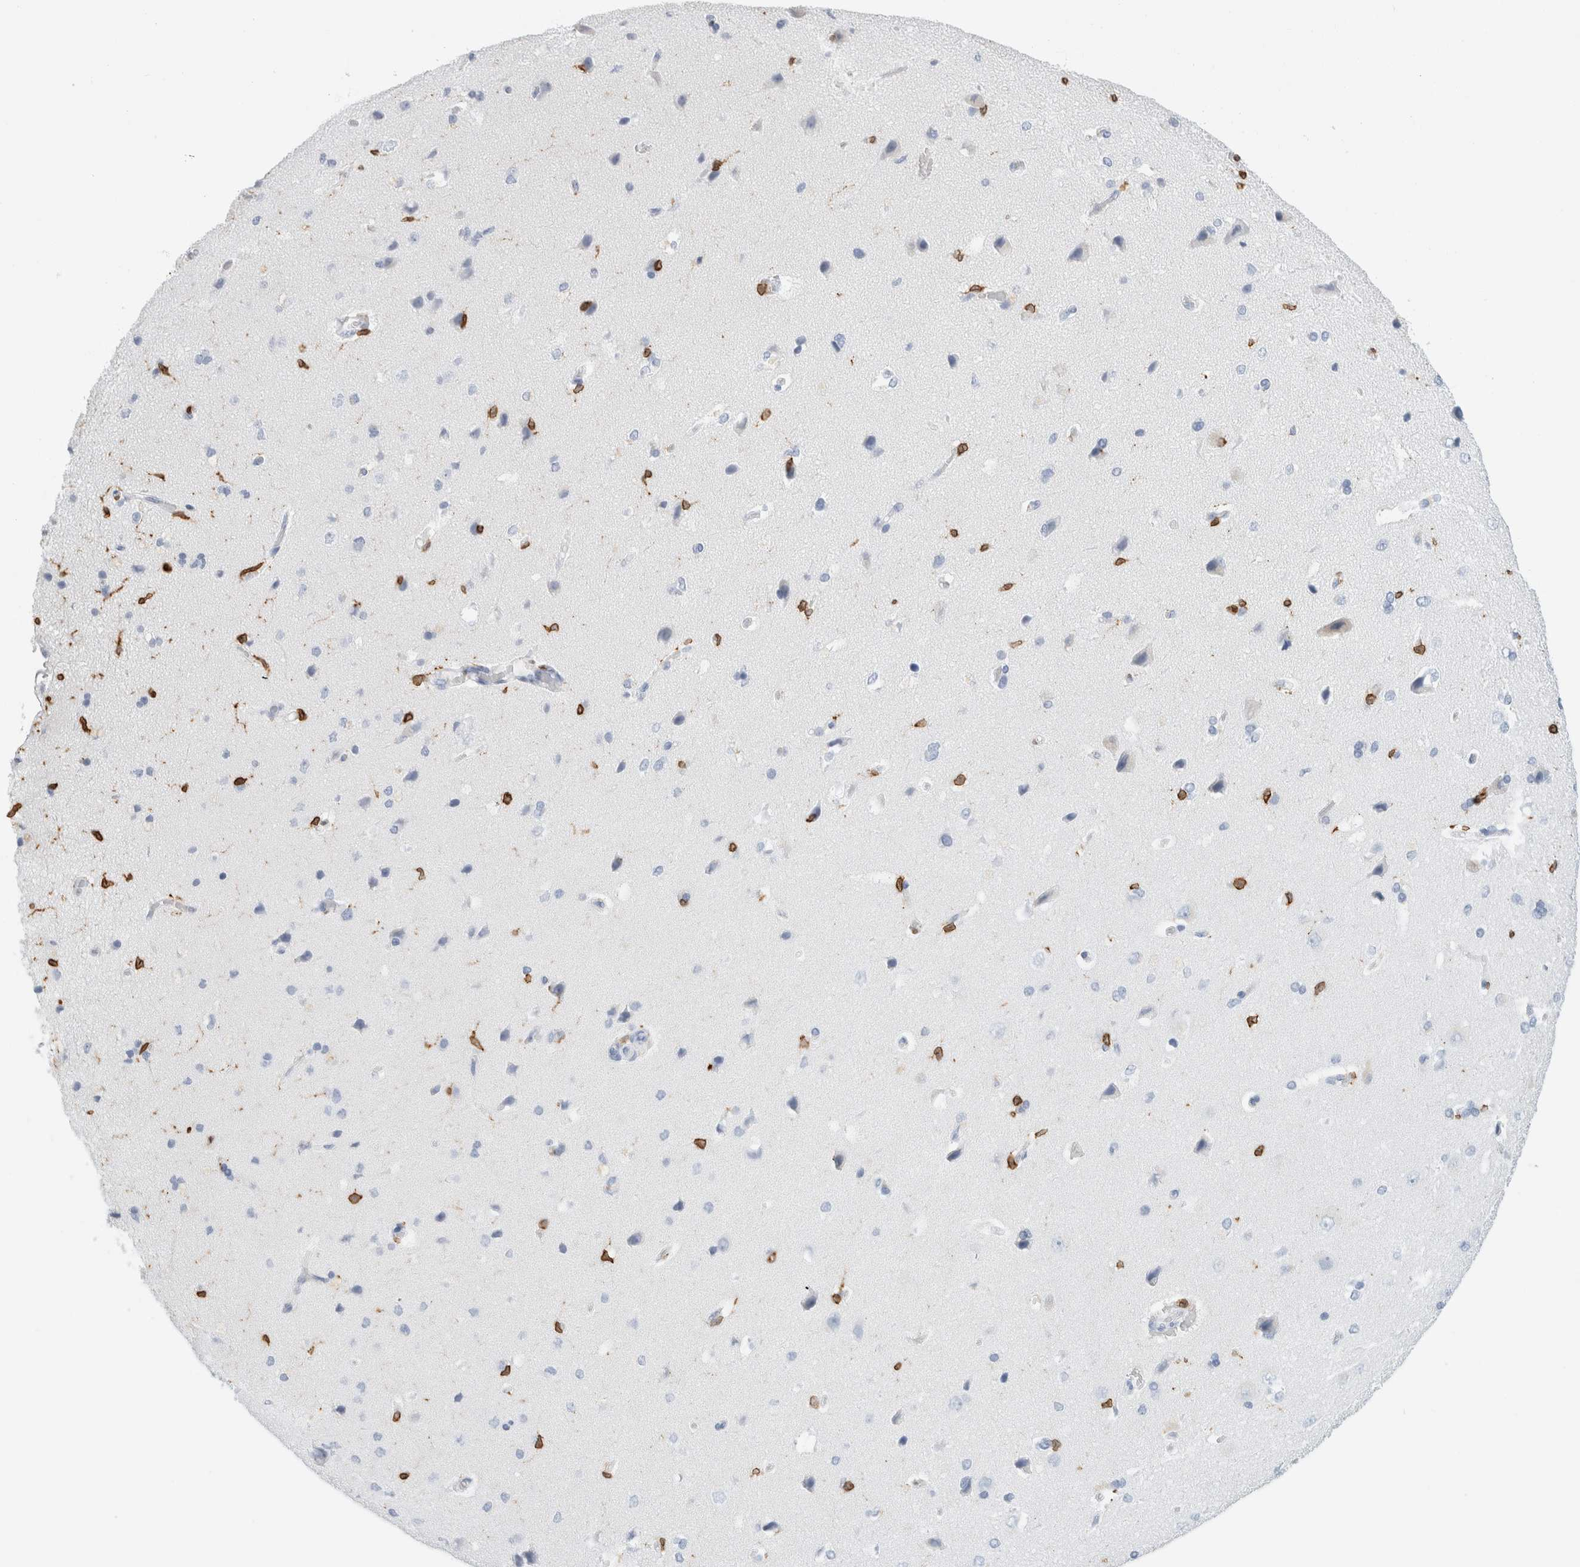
{"staining": {"intensity": "negative", "quantity": "none", "location": "none"}, "tissue": "cerebral cortex", "cell_type": "Endothelial cells", "image_type": "normal", "snomed": [{"axis": "morphology", "description": "Normal tissue, NOS"}, {"axis": "topography", "description": "Cerebral cortex"}], "caption": "Image shows no significant protein expression in endothelial cells of normal cerebral cortex.", "gene": "ALOX5AP", "patient": {"sex": "male", "age": 62}}